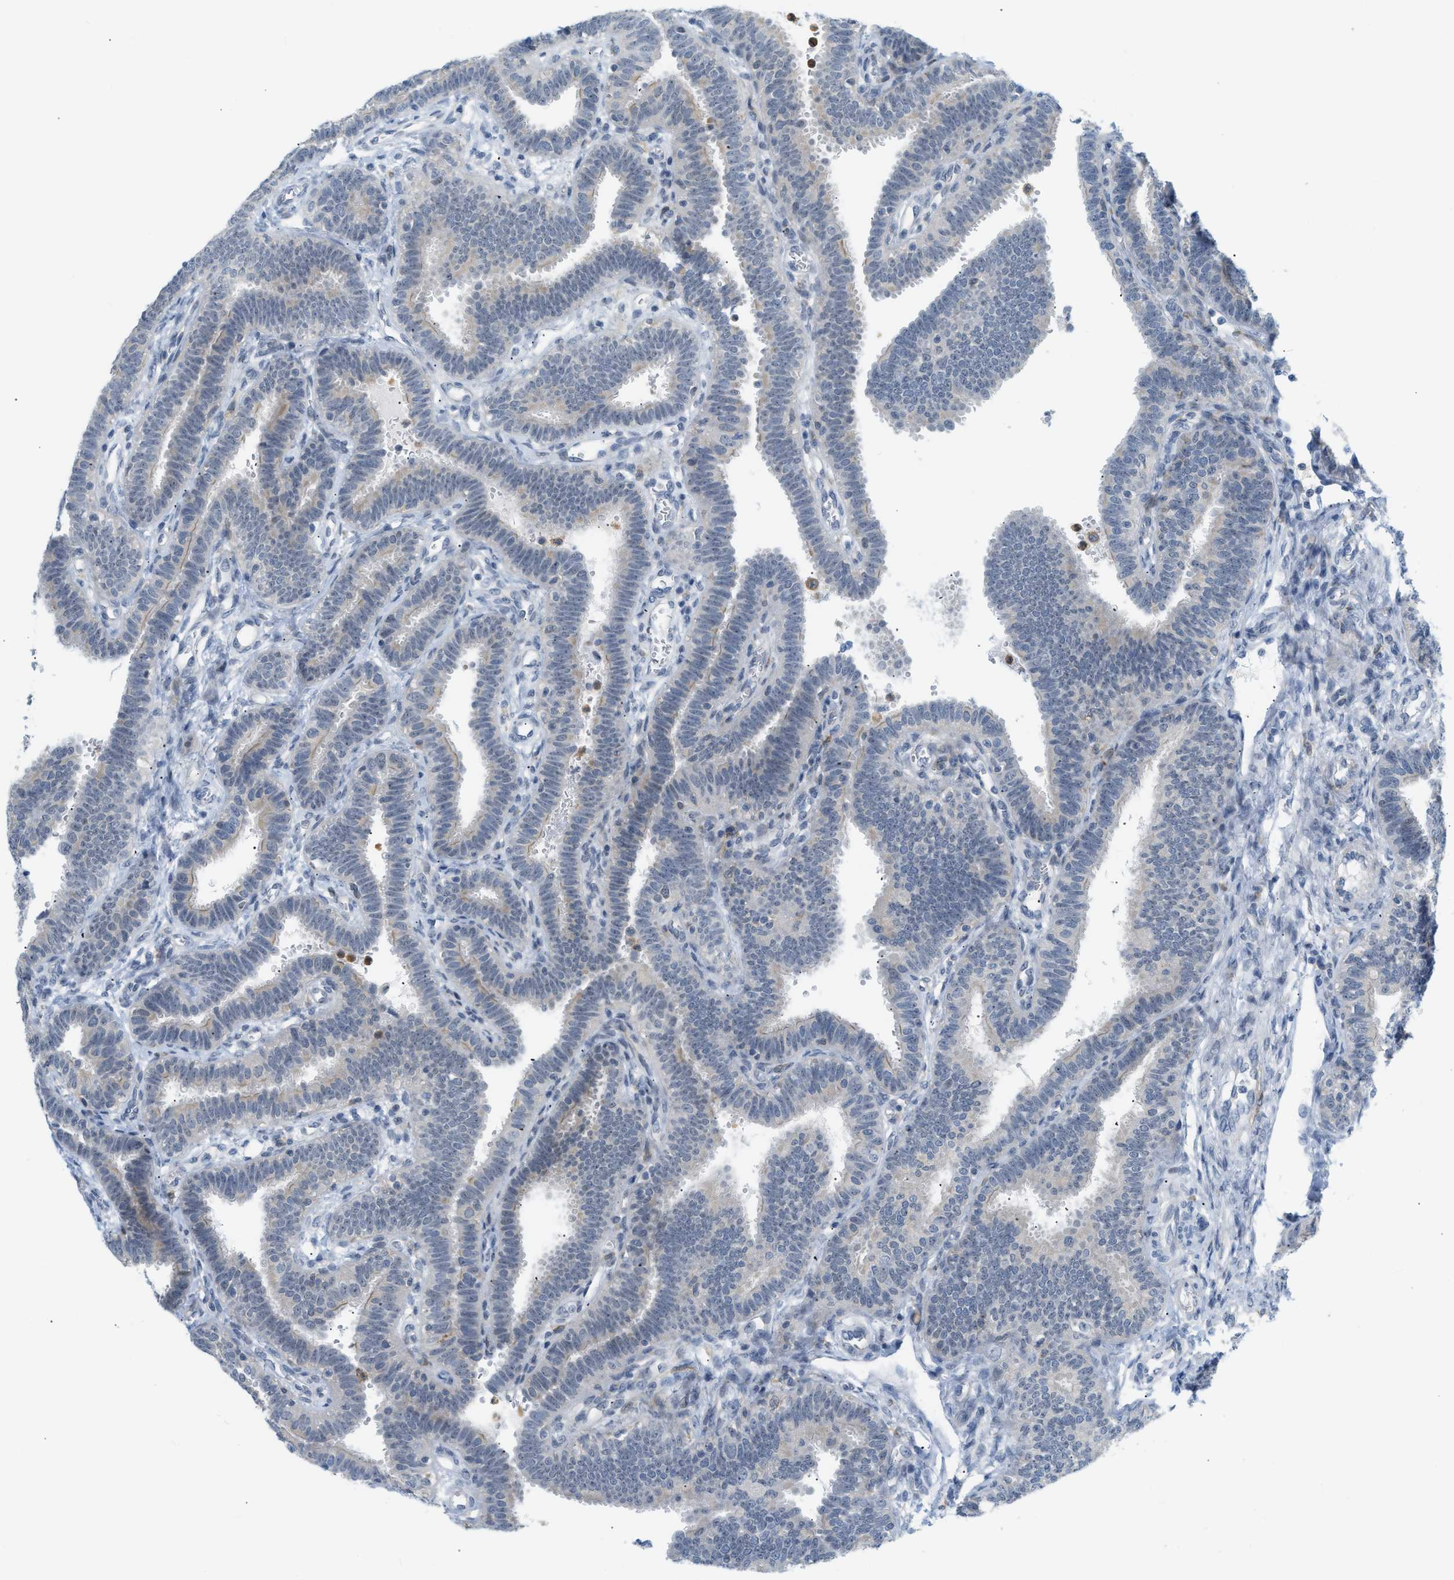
{"staining": {"intensity": "negative", "quantity": "none", "location": "none"}, "tissue": "fallopian tube", "cell_type": "Glandular cells", "image_type": "normal", "snomed": [{"axis": "morphology", "description": "Normal tissue, NOS"}, {"axis": "topography", "description": "Fallopian tube"}, {"axis": "topography", "description": "Placenta"}], "caption": "Micrograph shows no significant protein staining in glandular cells of unremarkable fallopian tube. Nuclei are stained in blue.", "gene": "ZNF408", "patient": {"sex": "female", "age": 34}}